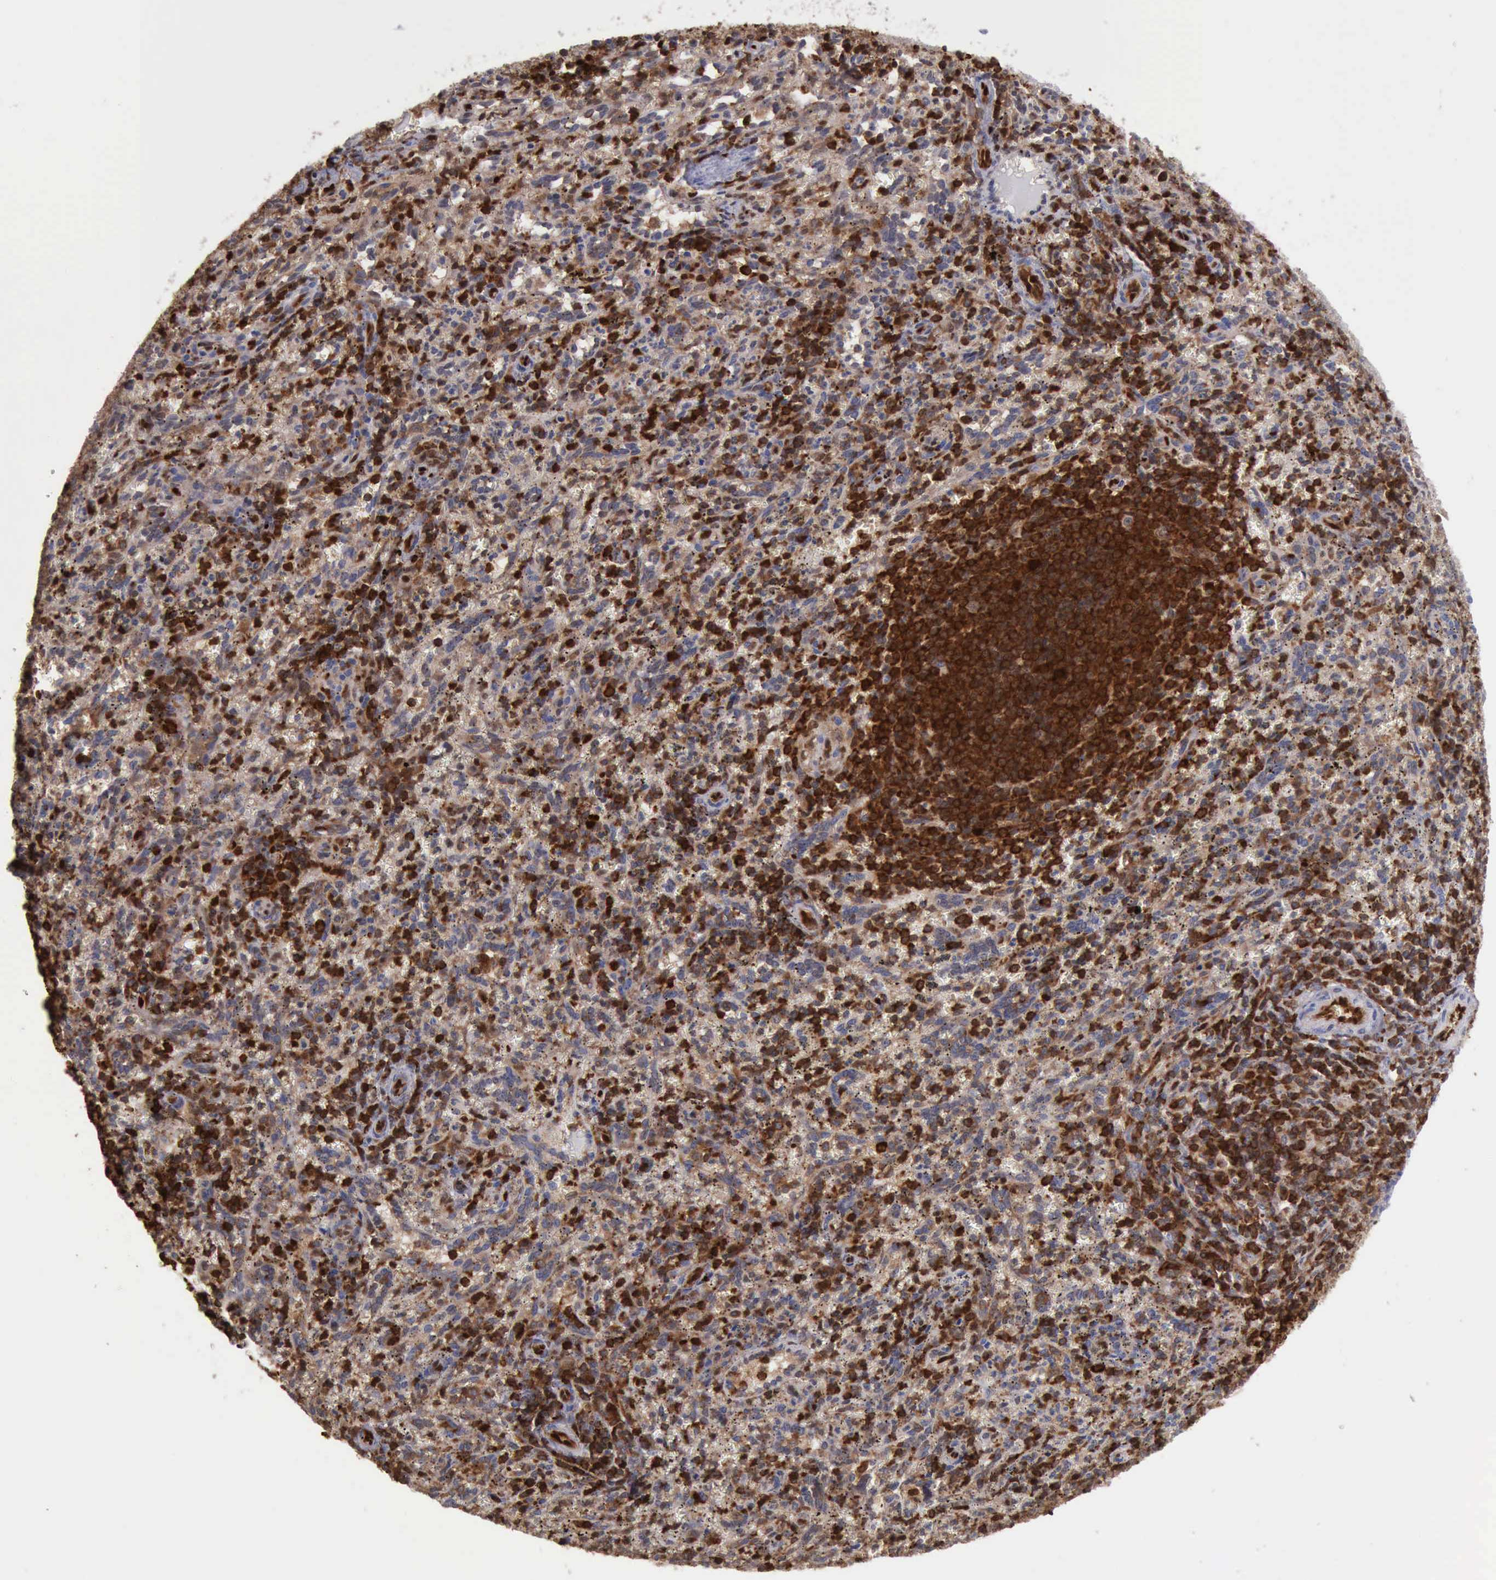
{"staining": {"intensity": "strong", "quantity": "<25%", "location": "nuclear"}, "tissue": "spleen", "cell_type": "Cells in red pulp", "image_type": "normal", "snomed": [{"axis": "morphology", "description": "Normal tissue, NOS"}, {"axis": "topography", "description": "Spleen"}], "caption": "Approximately <25% of cells in red pulp in normal human spleen display strong nuclear protein positivity as visualized by brown immunohistochemical staining.", "gene": "PDCD4", "patient": {"sex": "female", "age": 68}}